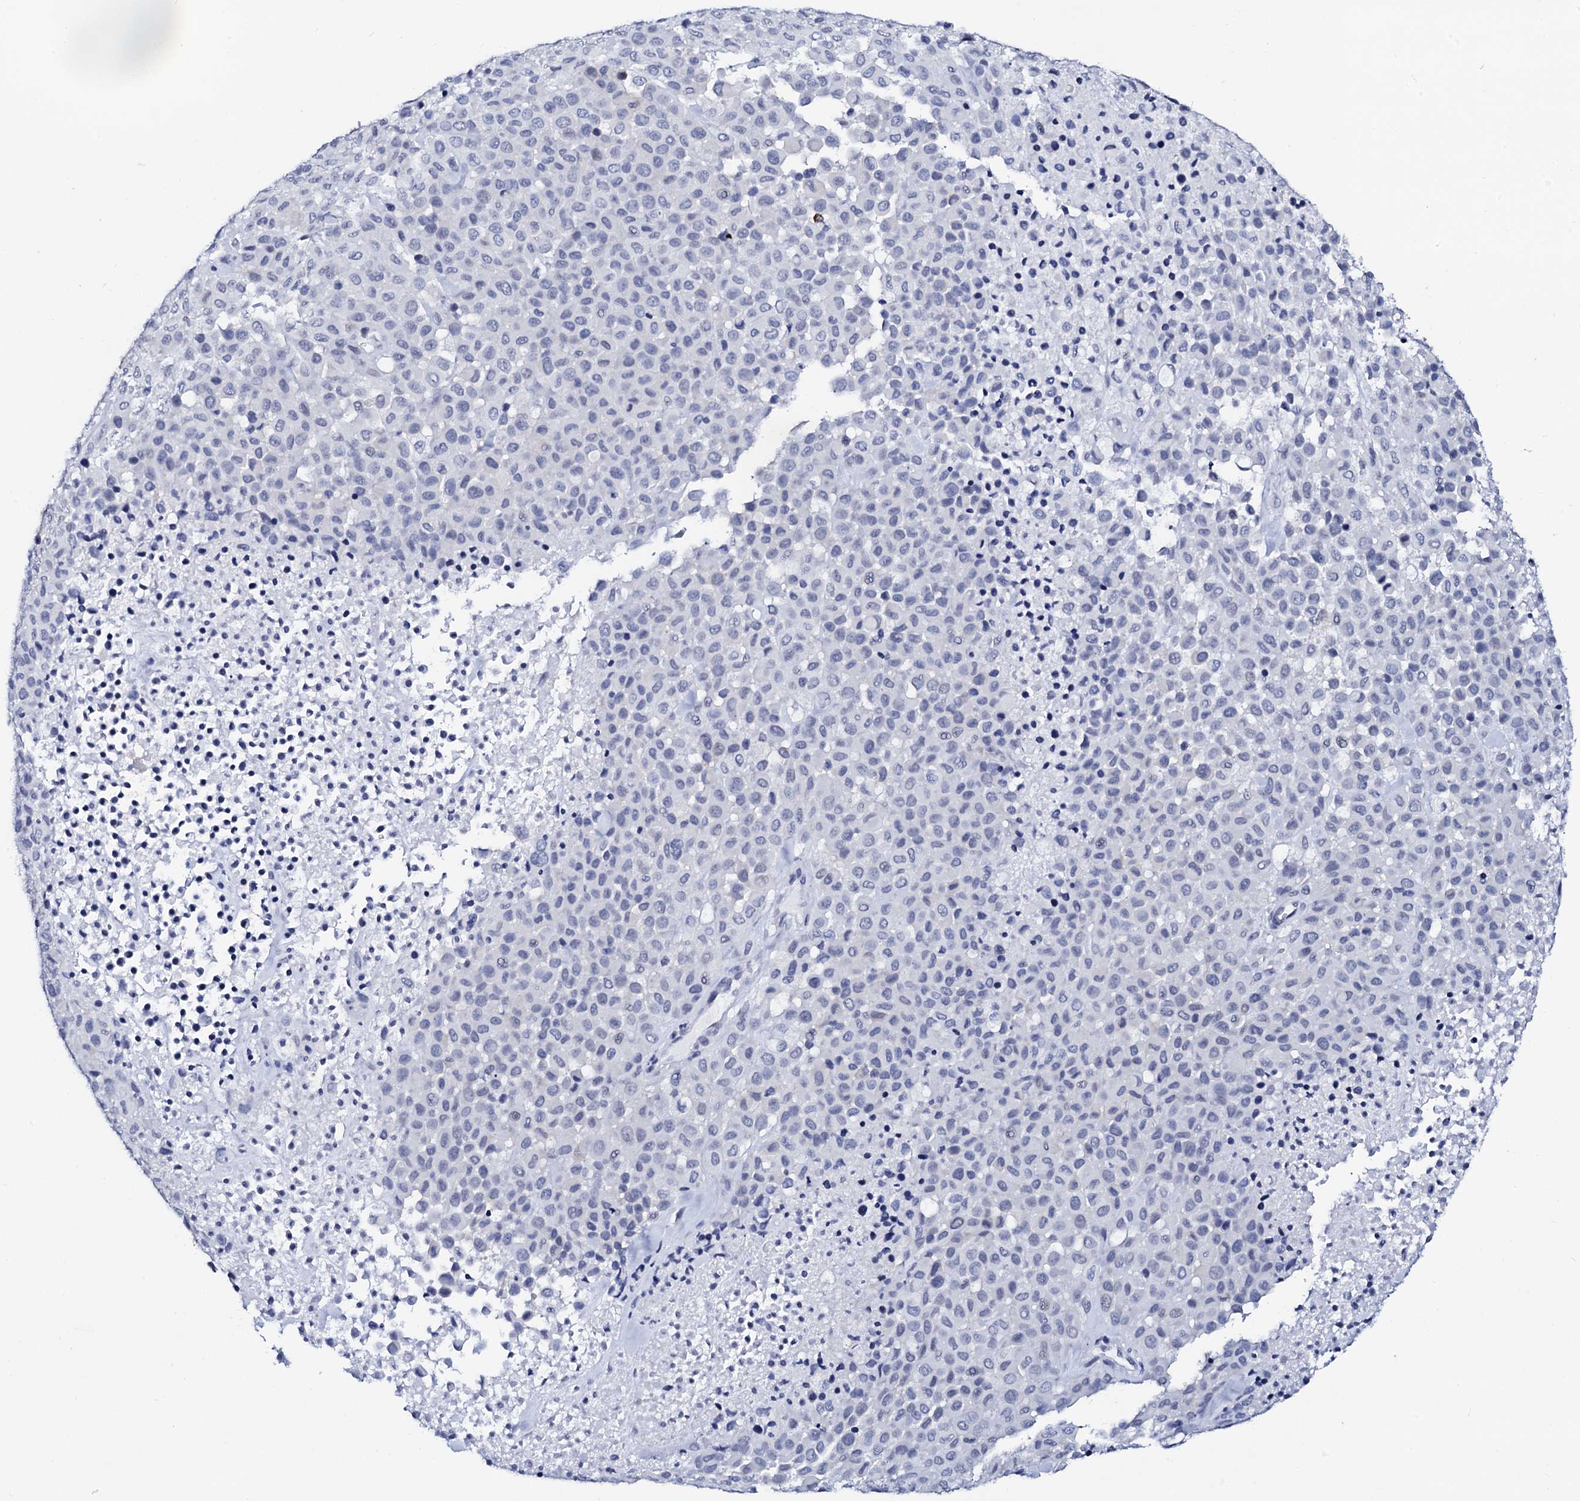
{"staining": {"intensity": "negative", "quantity": "none", "location": "none"}, "tissue": "melanoma", "cell_type": "Tumor cells", "image_type": "cancer", "snomed": [{"axis": "morphology", "description": "Malignant melanoma, Metastatic site"}, {"axis": "topography", "description": "Skin"}], "caption": "Melanoma was stained to show a protein in brown. There is no significant expression in tumor cells. Nuclei are stained in blue.", "gene": "SPATA19", "patient": {"sex": "female", "age": 81}}